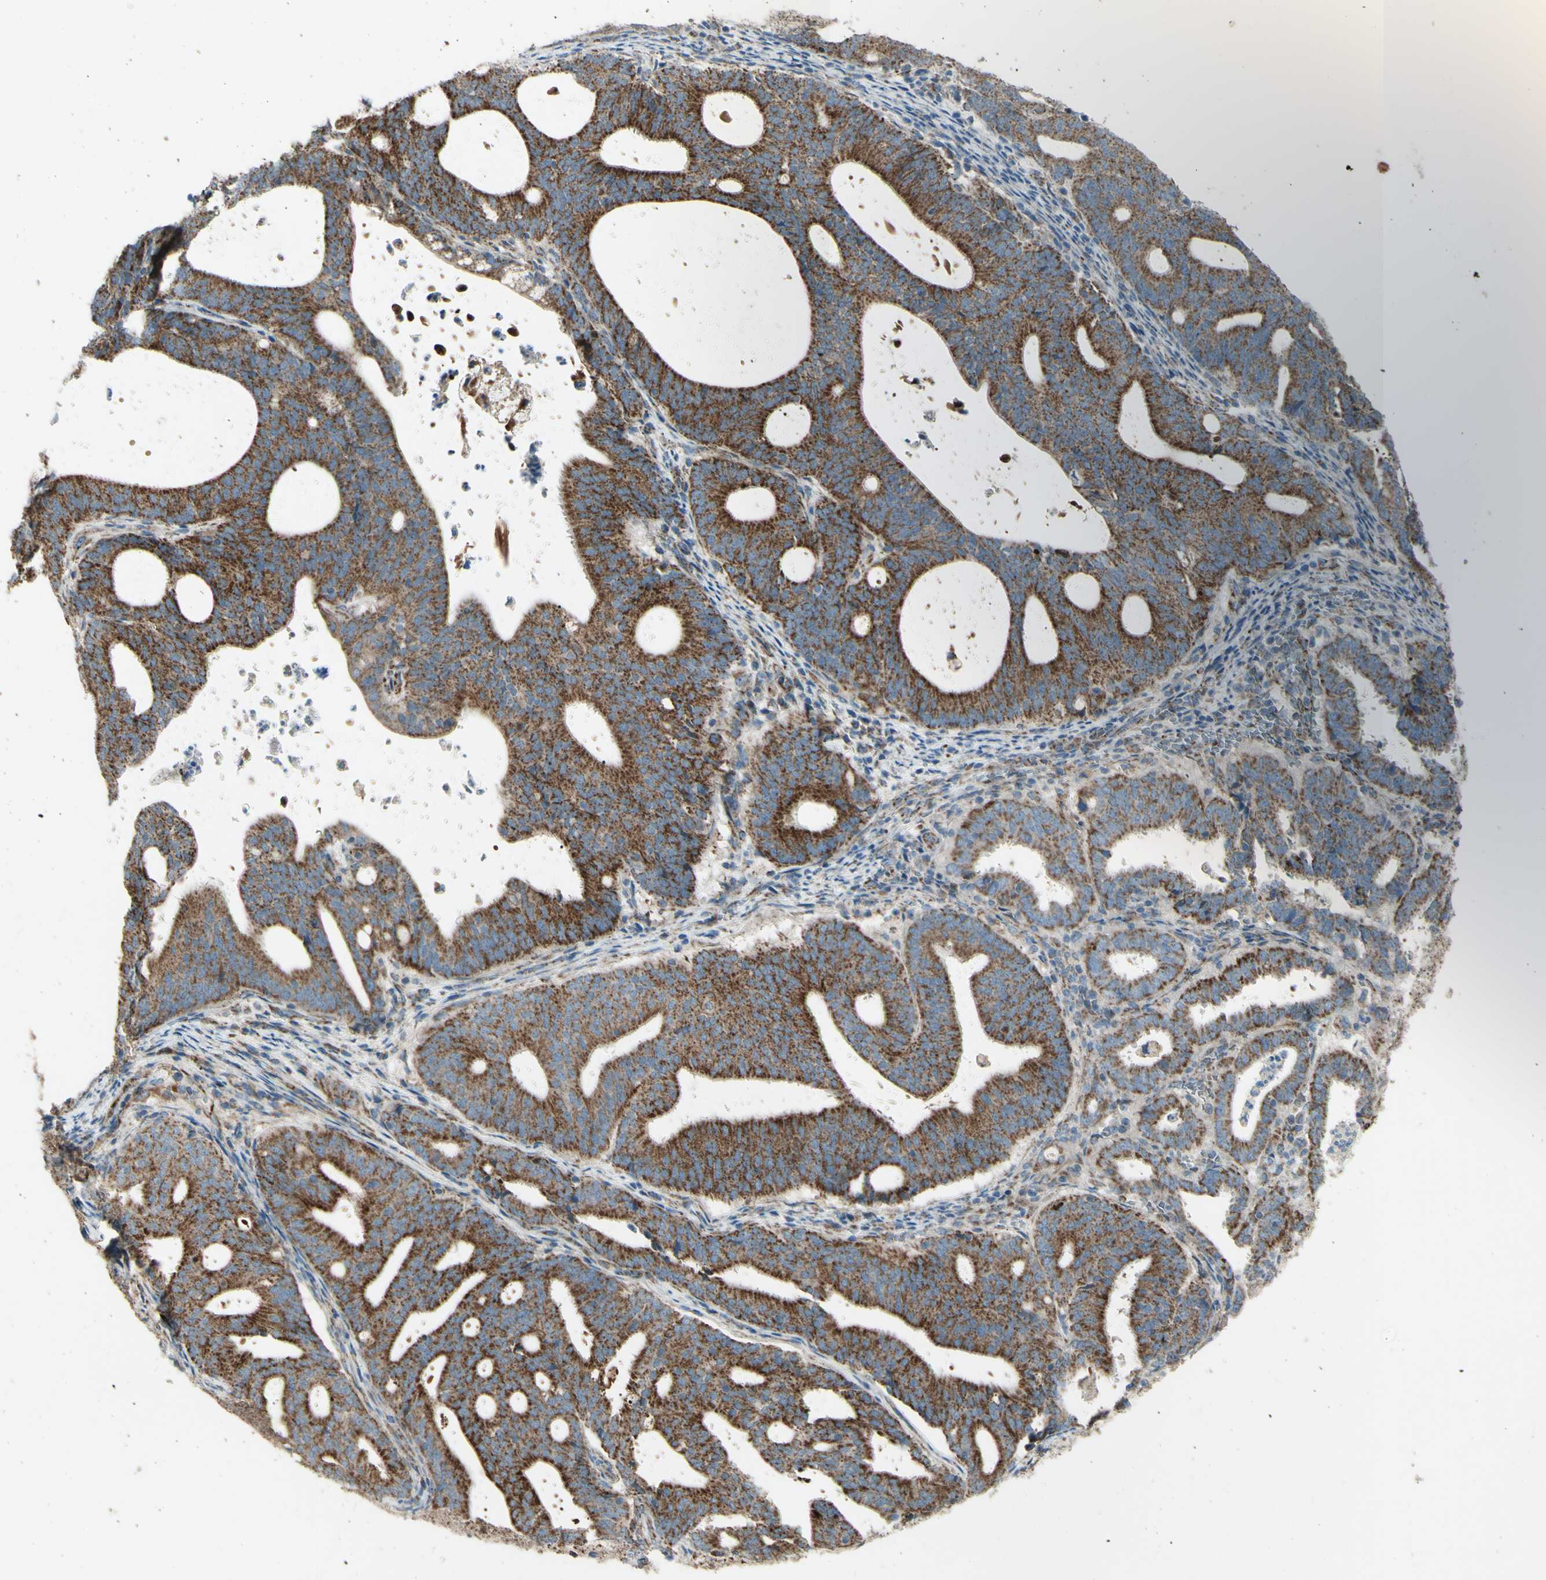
{"staining": {"intensity": "strong", "quantity": ">75%", "location": "cytoplasmic/membranous"}, "tissue": "endometrial cancer", "cell_type": "Tumor cells", "image_type": "cancer", "snomed": [{"axis": "morphology", "description": "Adenocarcinoma, NOS"}, {"axis": "topography", "description": "Uterus"}], "caption": "IHC of endometrial cancer (adenocarcinoma) displays high levels of strong cytoplasmic/membranous expression in about >75% of tumor cells. (IHC, brightfield microscopy, high magnification).", "gene": "RHOT1", "patient": {"sex": "female", "age": 83}}